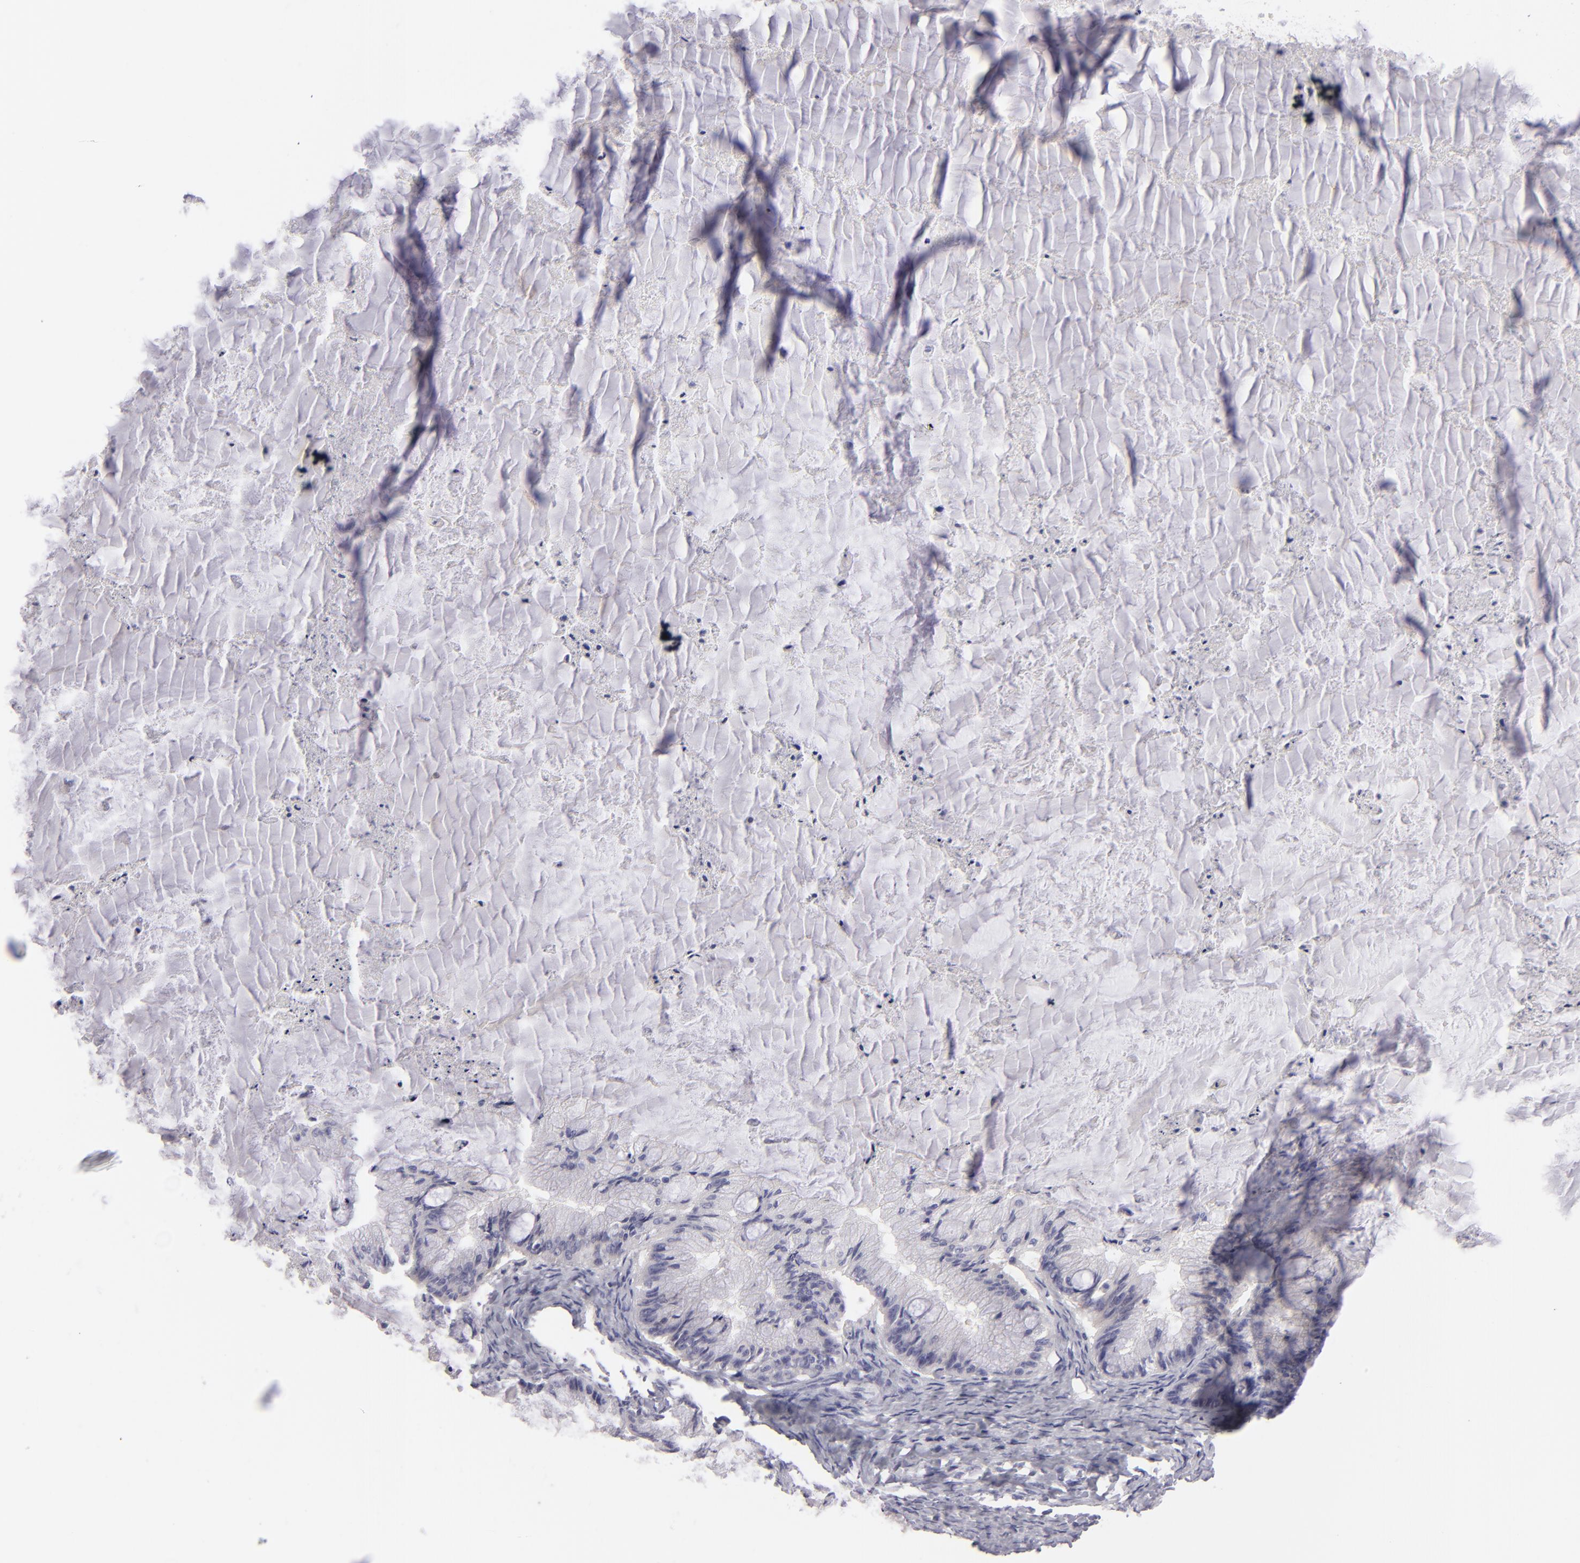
{"staining": {"intensity": "negative", "quantity": "none", "location": "none"}, "tissue": "ovarian cancer", "cell_type": "Tumor cells", "image_type": "cancer", "snomed": [{"axis": "morphology", "description": "Cystadenocarcinoma, mucinous, NOS"}, {"axis": "topography", "description": "Ovary"}], "caption": "Immunohistochemical staining of human ovarian mucinous cystadenocarcinoma reveals no significant expression in tumor cells. The staining was performed using DAB (3,3'-diaminobenzidine) to visualize the protein expression in brown, while the nuclei were stained in blue with hematoxylin (Magnification: 20x).", "gene": "DLG4", "patient": {"sex": "female", "age": 57}}